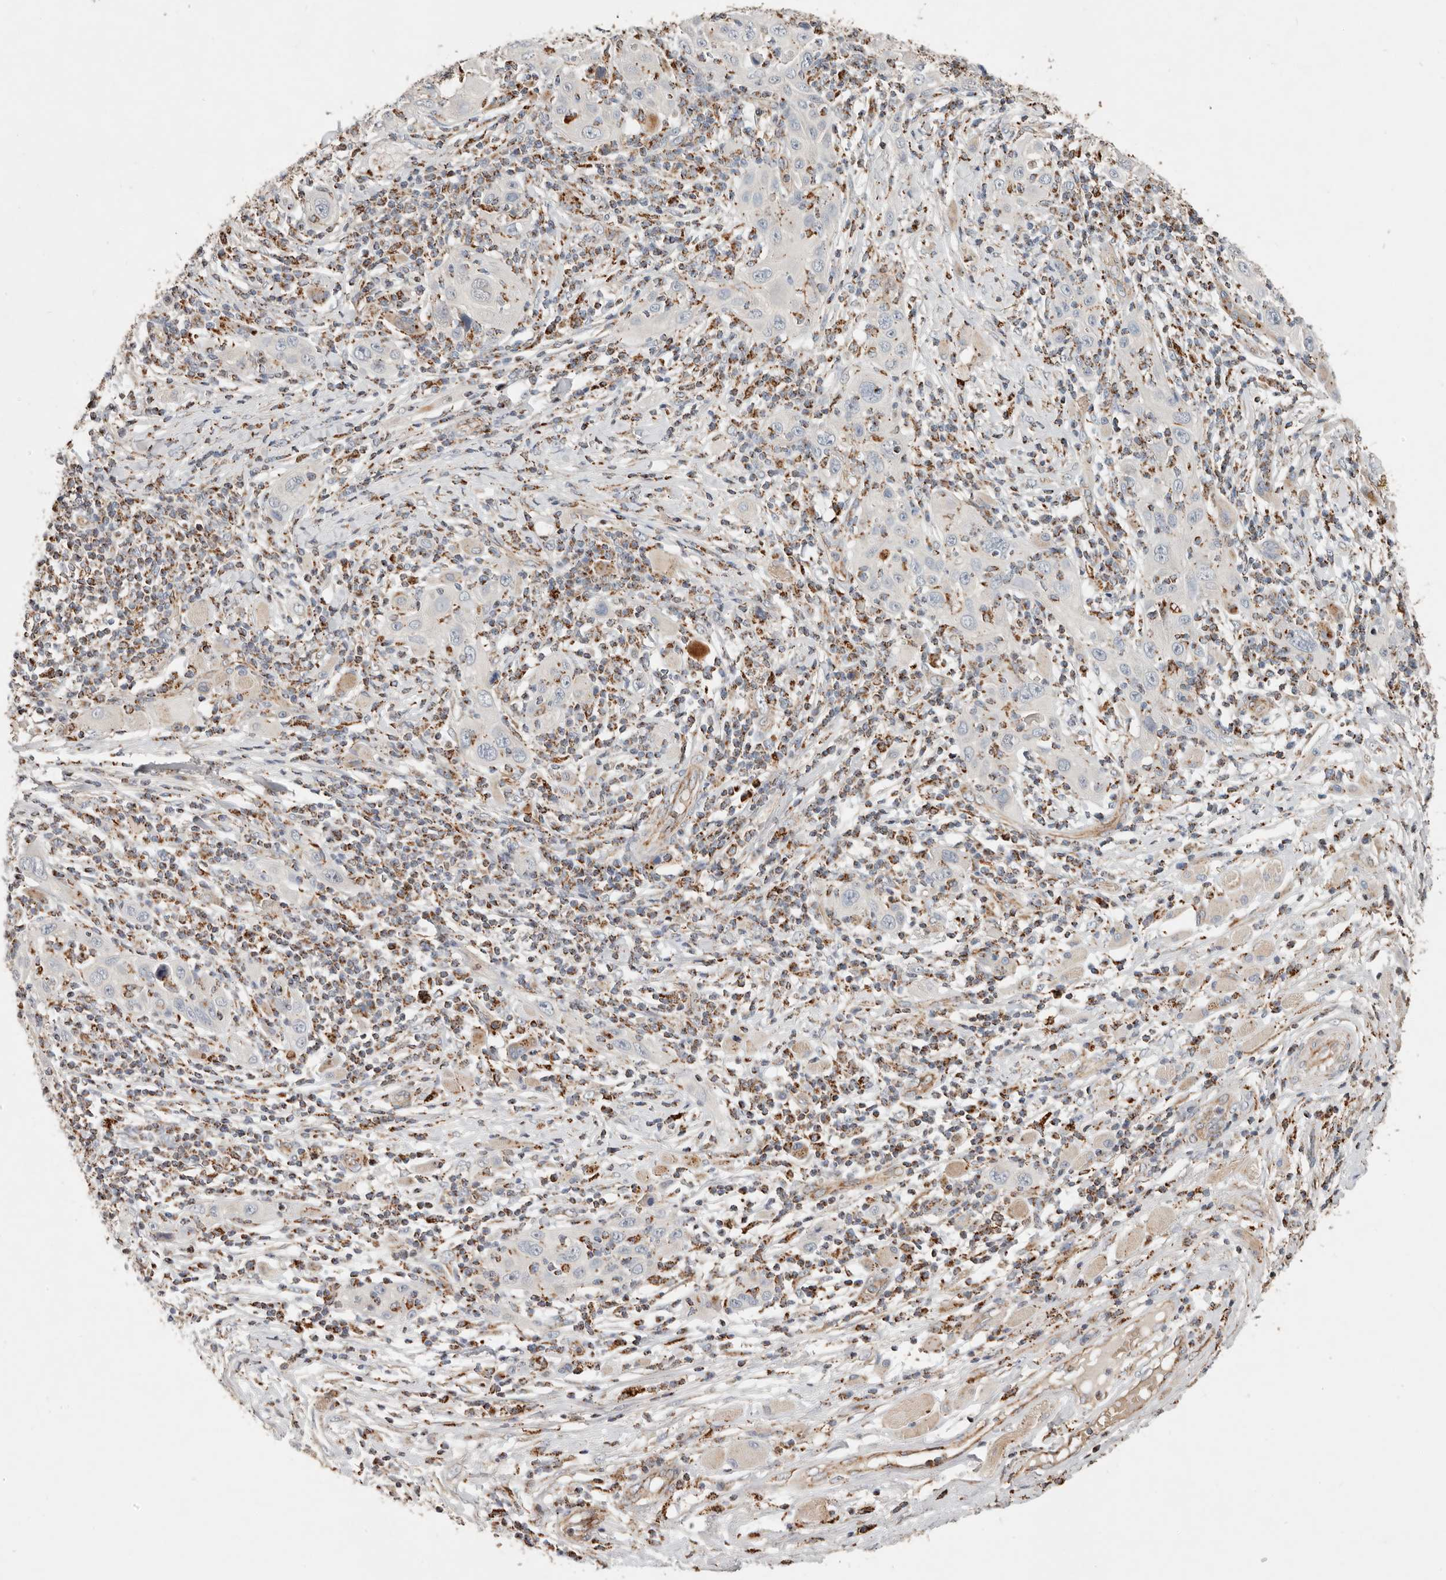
{"staining": {"intensity": "moderate", "quantity": "<25%", "location": "cytoplasmic/membranous"}, "tissue": "skin cancer", "cell_type": "Tumor cells", "image_type": "cancer", "snomed": [{"axis": "morphology", "description": "Squamous cell carcinoma, NOS"}, {"axis": "topography", "description": "Skin"}], "caption": "The photomicrograph reveals staining of skin squamous cell carcinoma, revealing moderate cytoplasmic/membranous protein staining (brown color) within tumor cells.", "gene": "ARHGEF10L", "patient": {"sex": "female", "age": 88}}